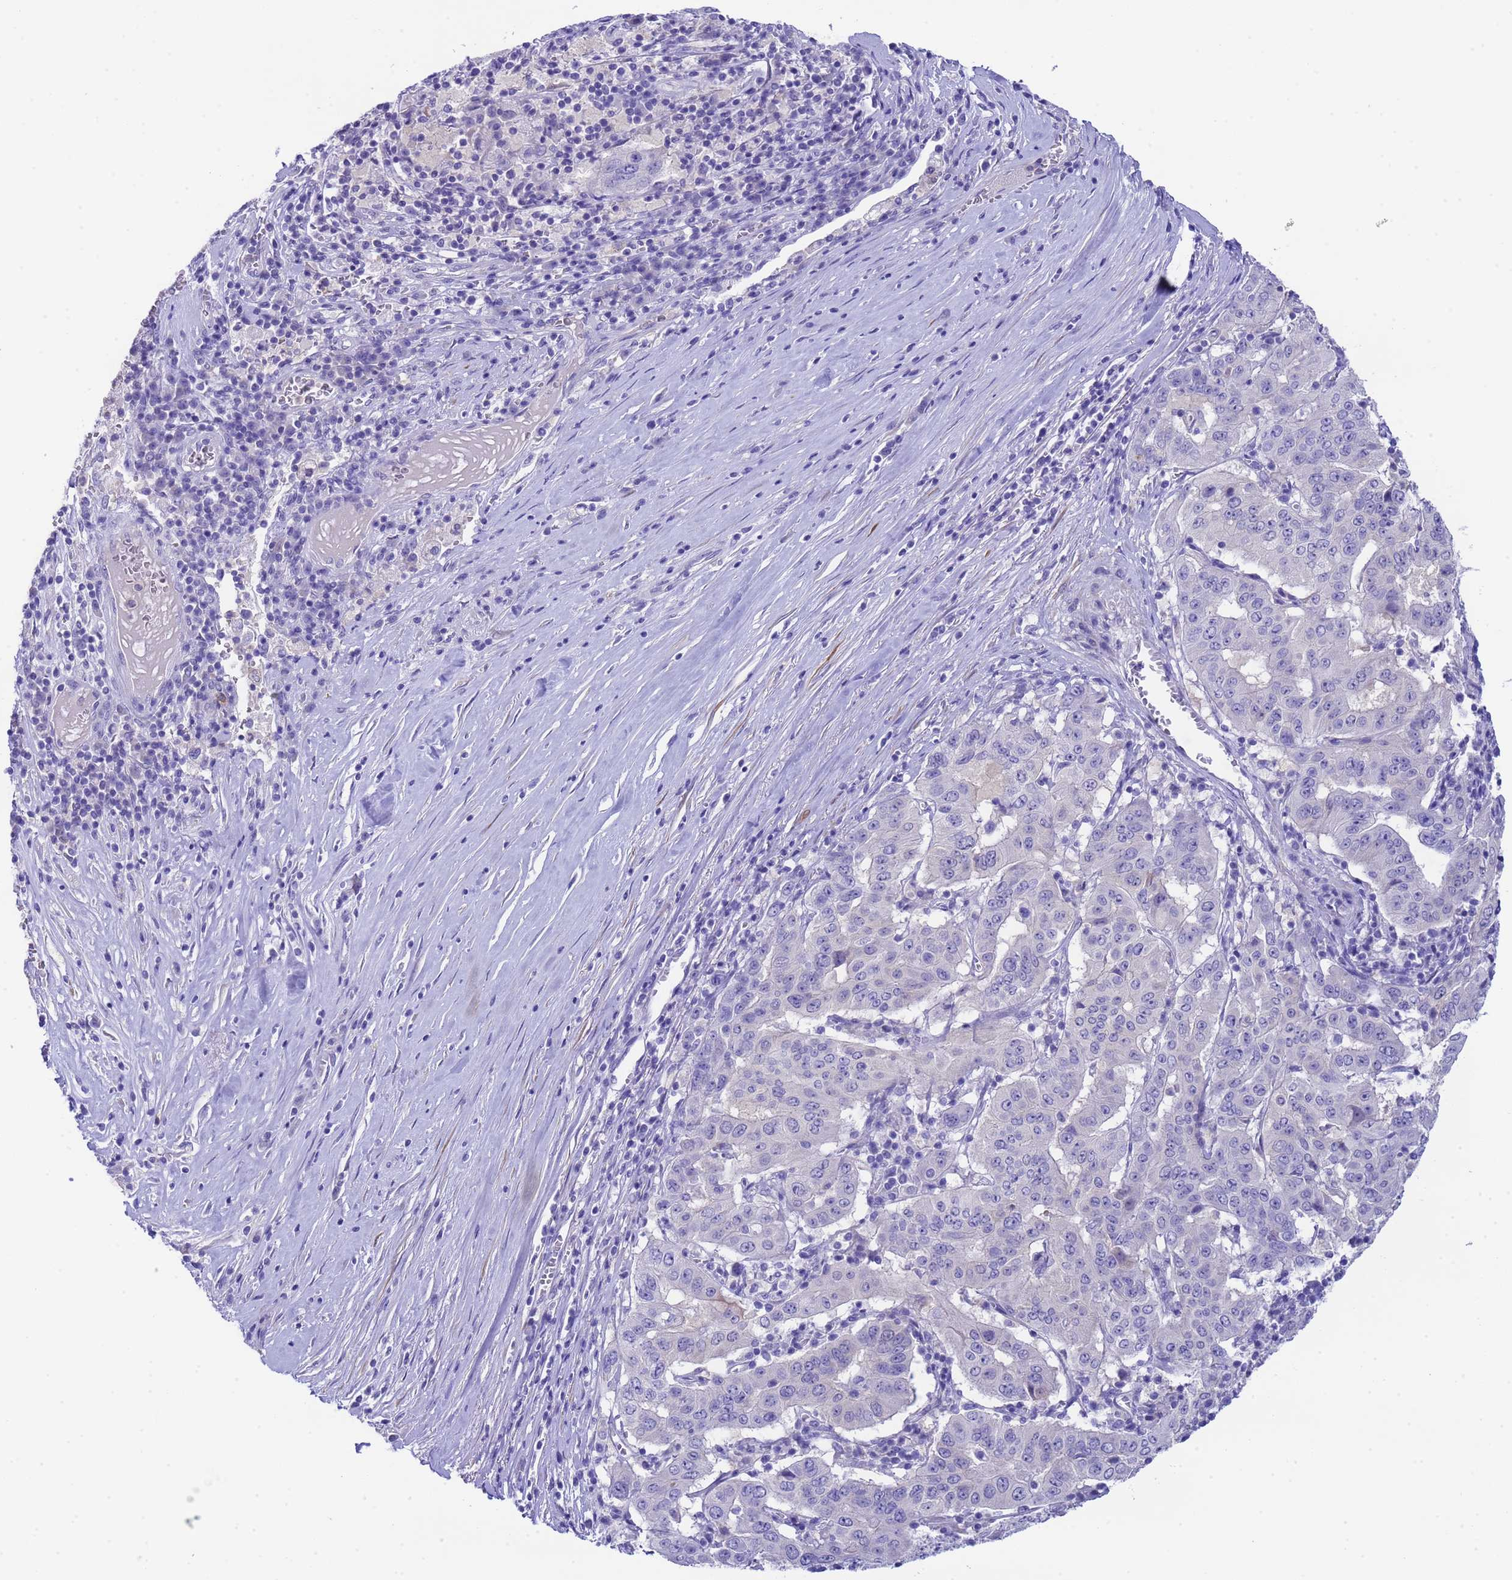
{"staining": {"intensity": "negative", "quantity": "none", "location": "none"}, "tissue": "pancreatic cancer", "cell_type": "Tumor cells", "image_type": "cancer", "snomed": [{"axis": "morphology", "description": "Adenocarcinoma, NOS"}, {"axis": "topography", "description": "Pancreas"}], "caption": "This is an immunohistochemistry micrograph of human pancreatic cancer (adenocarcinoma). There is no positivity in tumor cells.", "gene": "USP38", "patient": {"sex": "male", "age": 63}}